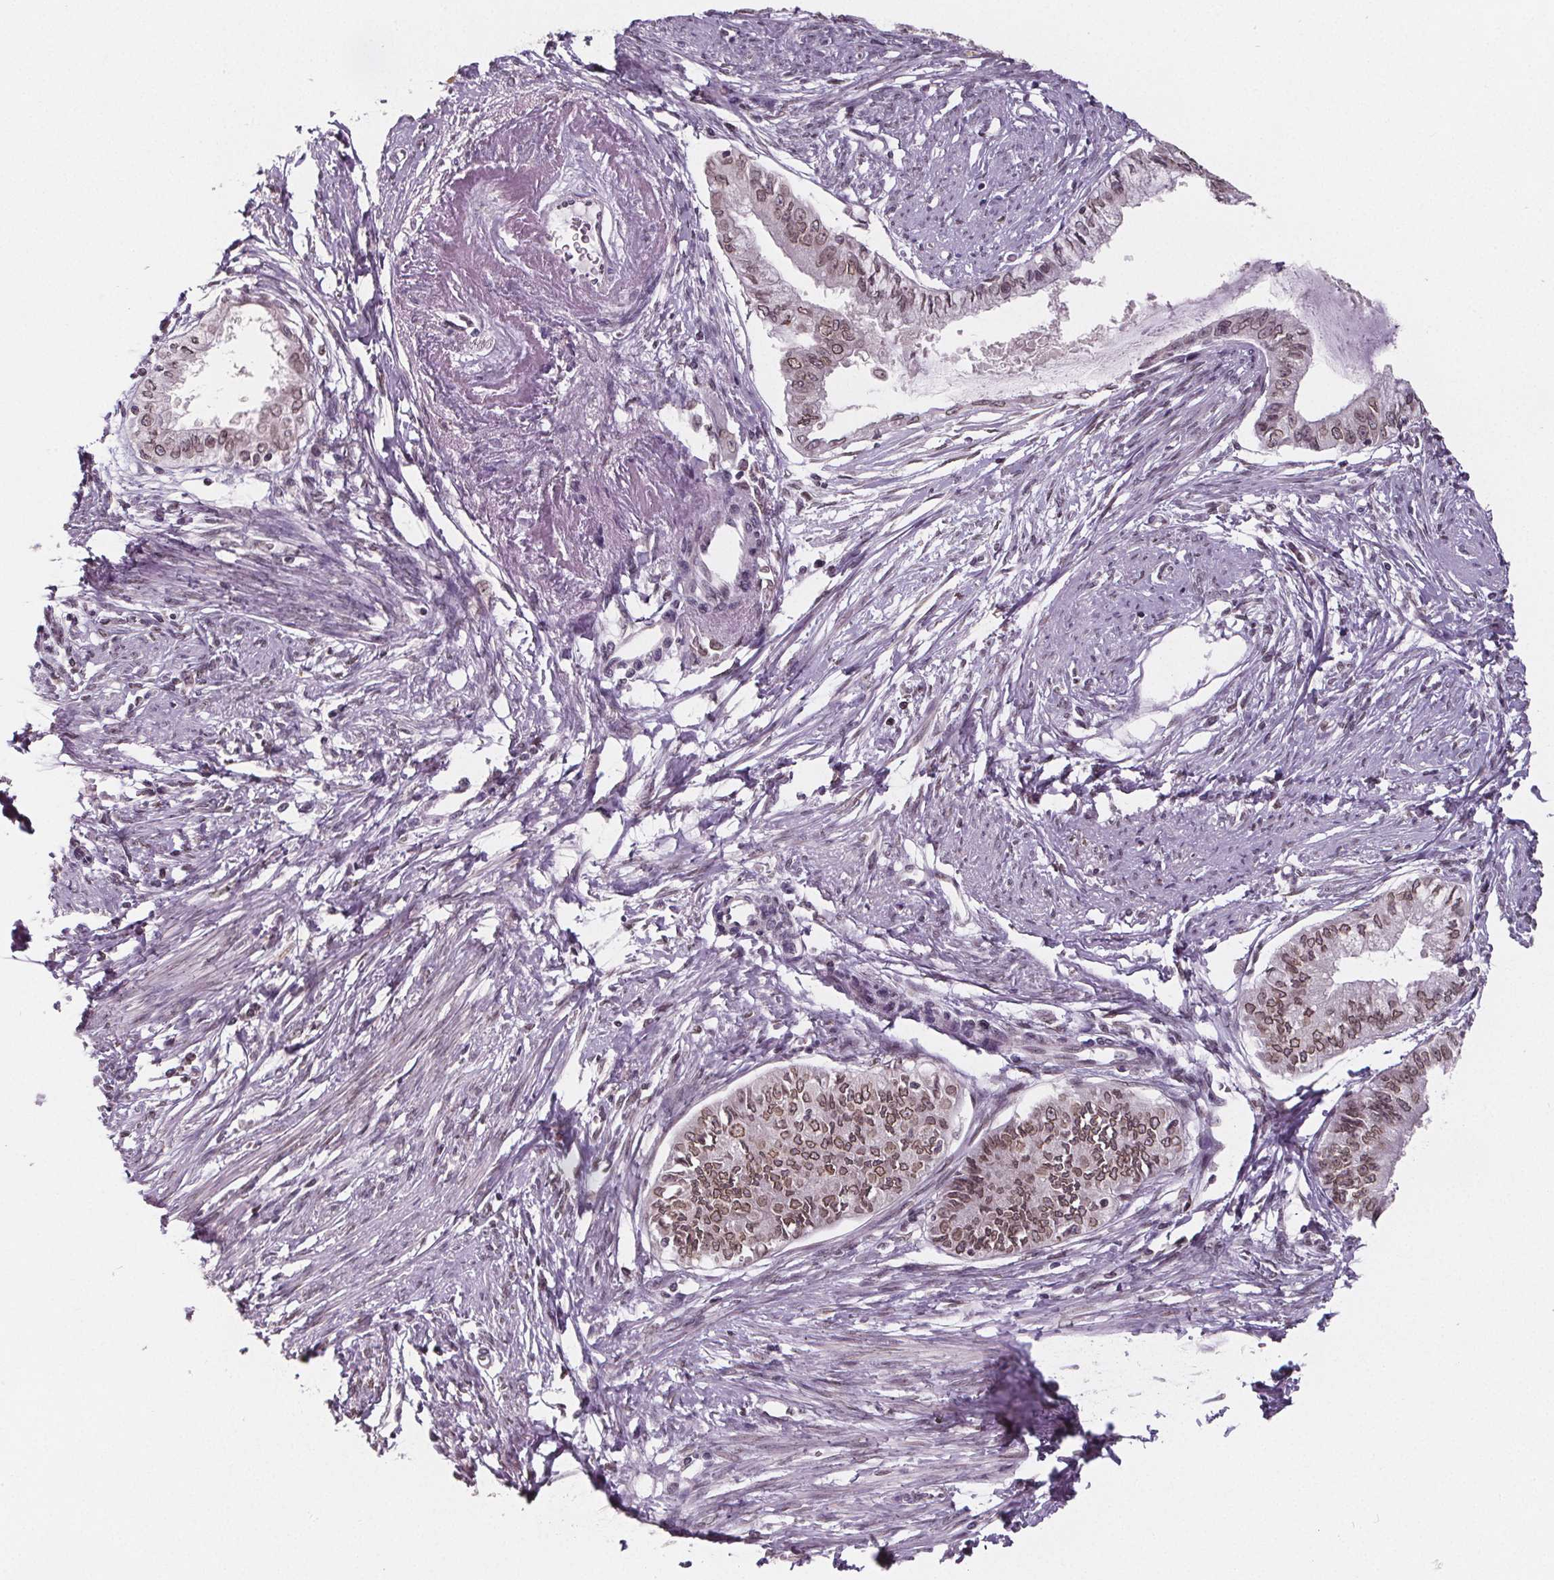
{"staining": {"intensity": "moderate", "quantity": ">75%", "location": "cytoplasmic/membranous,nuclear"}, "tissue": "endometrial cancer", "cell_type": "Tumor cells", "image_type": "cancer", "snomed": [{"axis": "morphology", "description": "Adenocarcinoma, NOS"}, {"axis": "topography", "description": "Endometrium"}], "caption": "A brown stain labels moderate cytoplasmic/membranous and nuclear staining of a protein in human endometrial cancer tumor cells.", "gene": "TTC39C", "patient": {"sex": "female", "age": 76}}